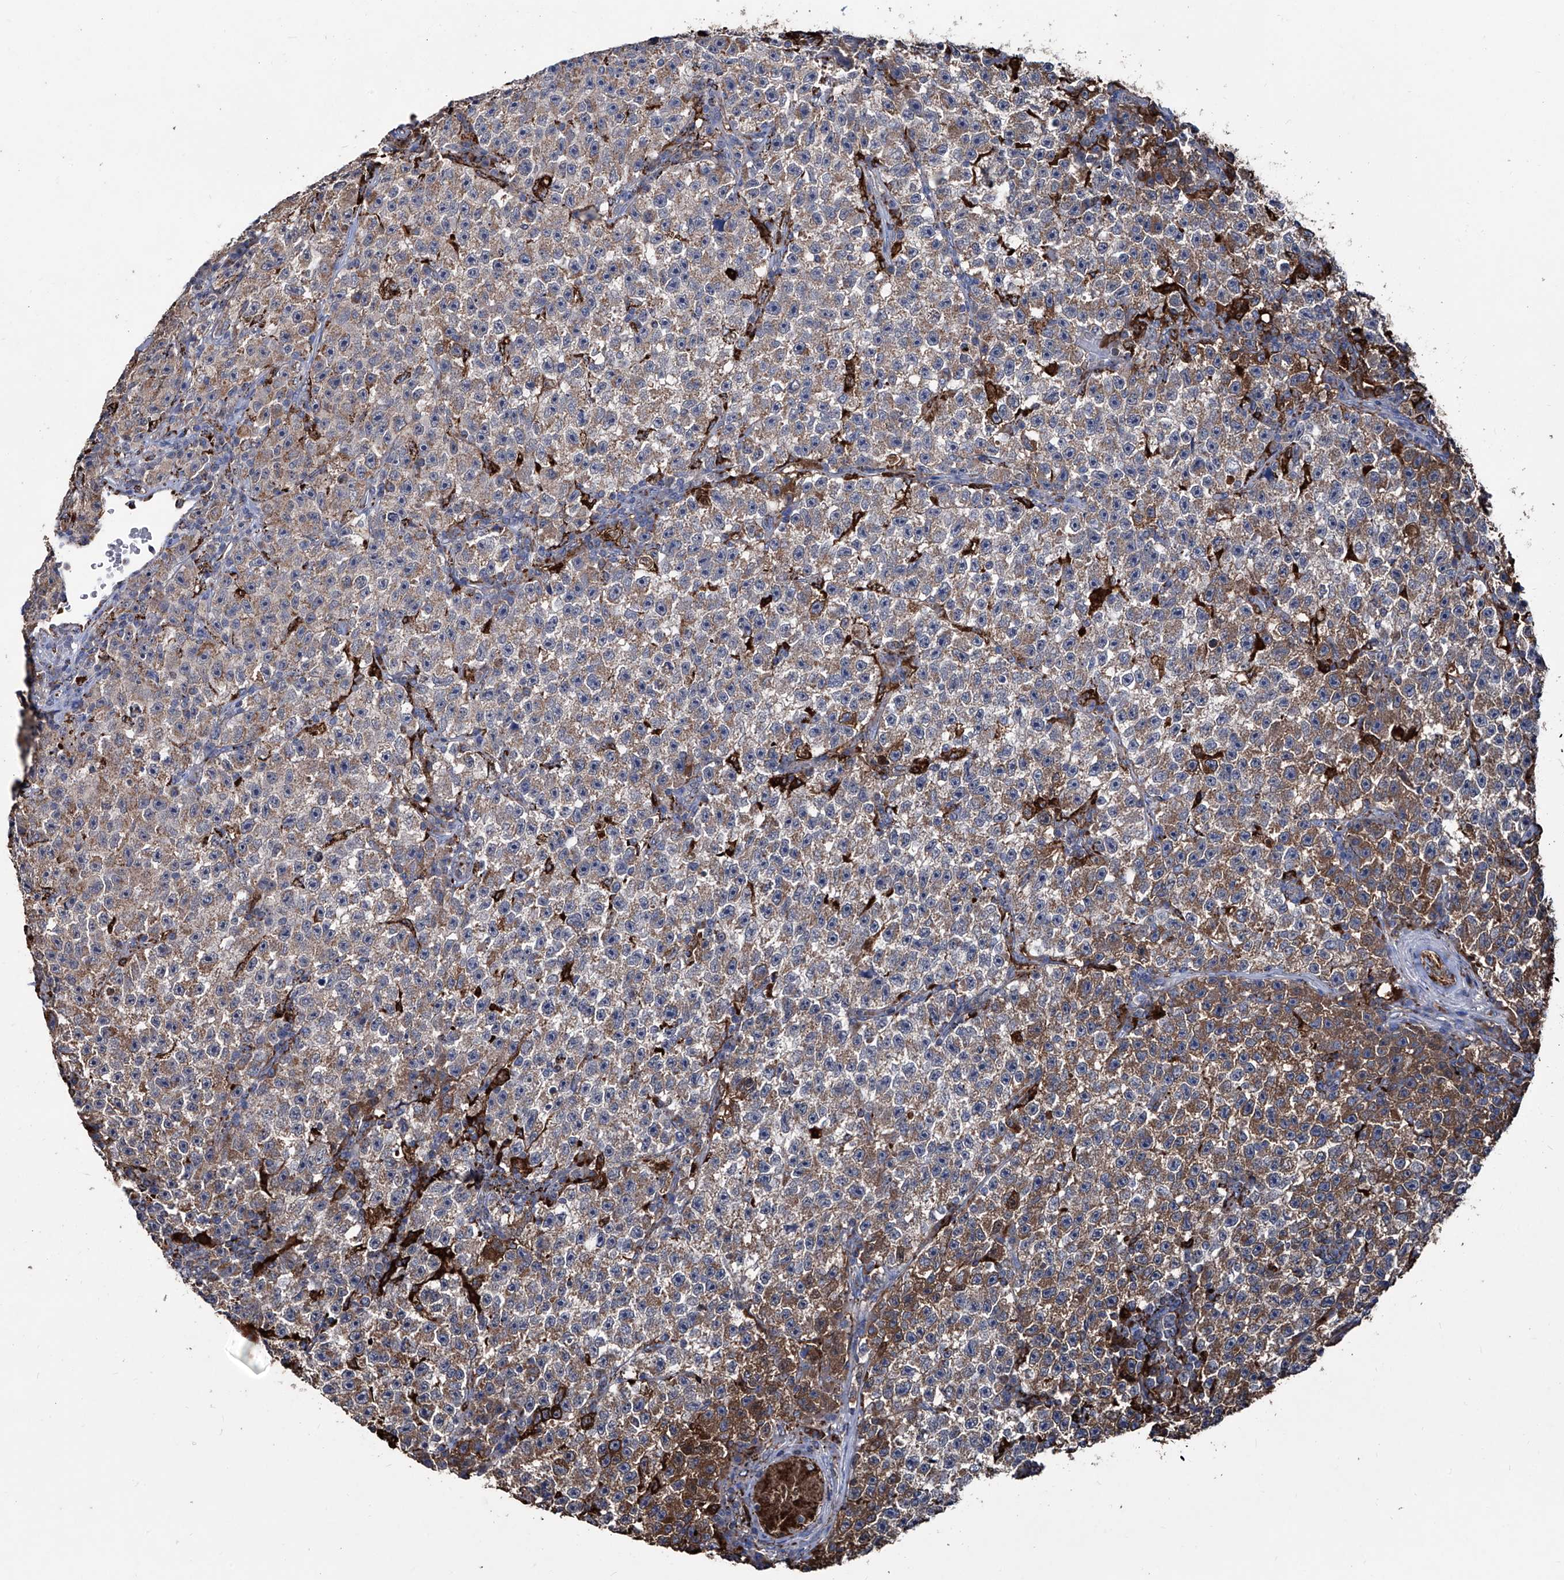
{"staining": {"intensity": "moderate", "quantity": ">75%", "location": "cytoplasmic/membranous"}, "tissue": "testis cancer", "cell_type": "Tumor cells", "image_type": "cancer", "snomed": [{"axis": "morphology", "description": "Seminoma, NOS"}, {"axis": "topography", "description": "Testis"}], "caption": "This image displays testis seminoma stained with immunohistochemistry (IHC) to label a protein in brown. The cytoplasmic/membranous of tumor cells show moderate positivity for the protein. Nuclei are counter-stained blue.", "gene": "NHS", "patient": {"sex": "male", "age": 22}}